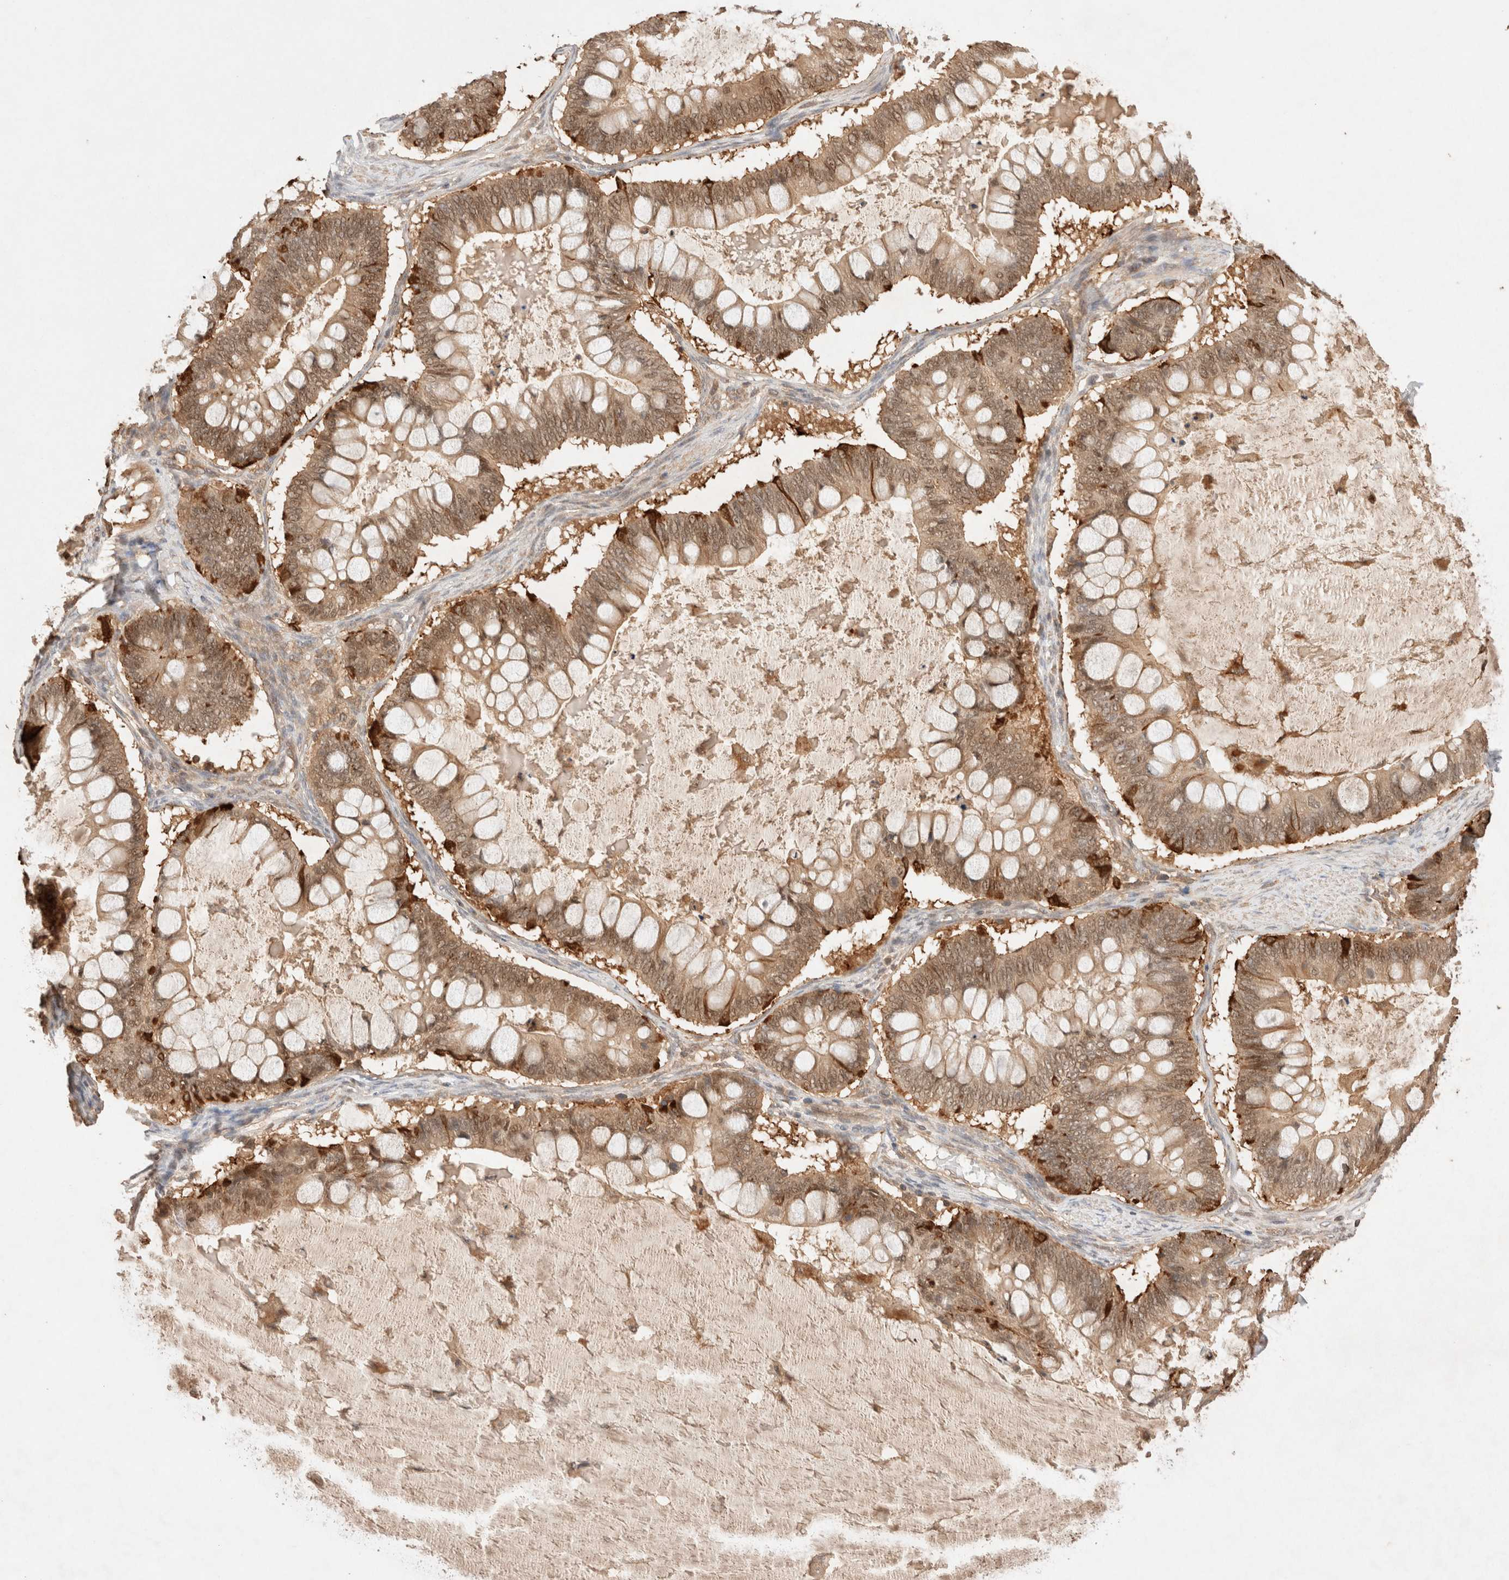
{"staining": {"intensity": "moderate", "quantity": ">75%", "location": "cytoplasmic/membranous,nuclear"}, "tissue": "ovarian cancer", "cell_type": "Tumor cells", "image_type": "cancer", "snomed": [{"axis": "morphology", "description": "Cystadenocarcinoma, mucinous, NOS"}, {"axis": "topography", "description": "Ovary"}], "caption": "Moderate cytoplasmic/membranous and nuclear protein positivity is seen in about >75% of tumor cells in ovarian cancer (mucinous cystadenocarcinoma). The staining was performed using DAB (3,3'-diaminobenzidine), with brown indicating positive protein expression. Nuclei are stained blue with hematoxylin.", "gene": "CARNMT1", "patient": {"sex": "female", "age": 61}}